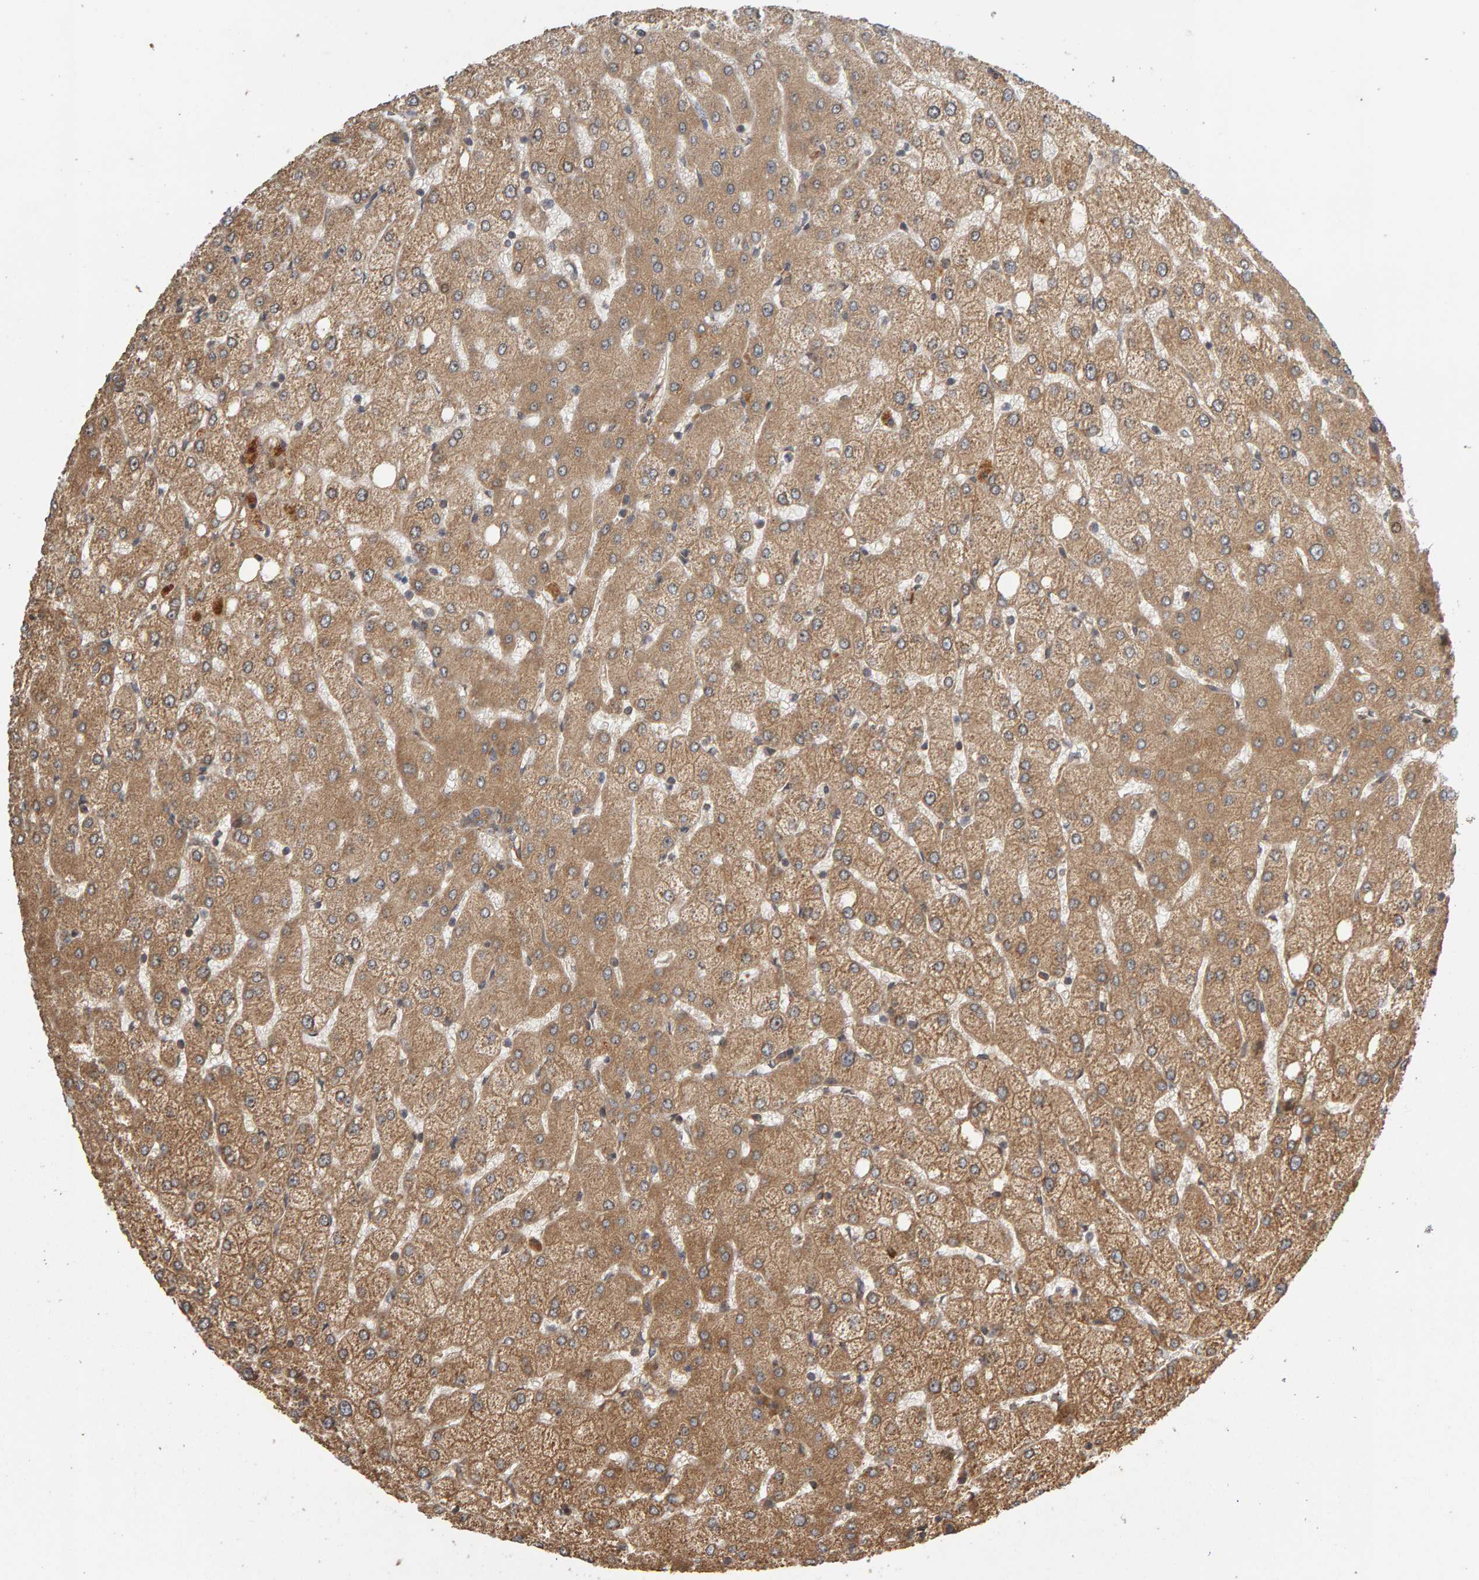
{"staining": {"intensity": "moderate", "quantity": ">75%", "location": "cytoplasmic/membranous"}, "tissue": "liver", "cell_type": "Cholangiocytes", "image_type": "normal", "snomed": [{"axis": "morphology", "description": "Normal tissue, NOS"}, {"axis": "topography", "description": "Liver"}], "caption": "Approximately >75% of cholangiocytes in benign liver show moderate cytoplasmic/membranous protein staining as visualized by brown immunohistochemical staining.", "gene": "ZFAND1", "patient": {"sex": "female", "age": 54}}